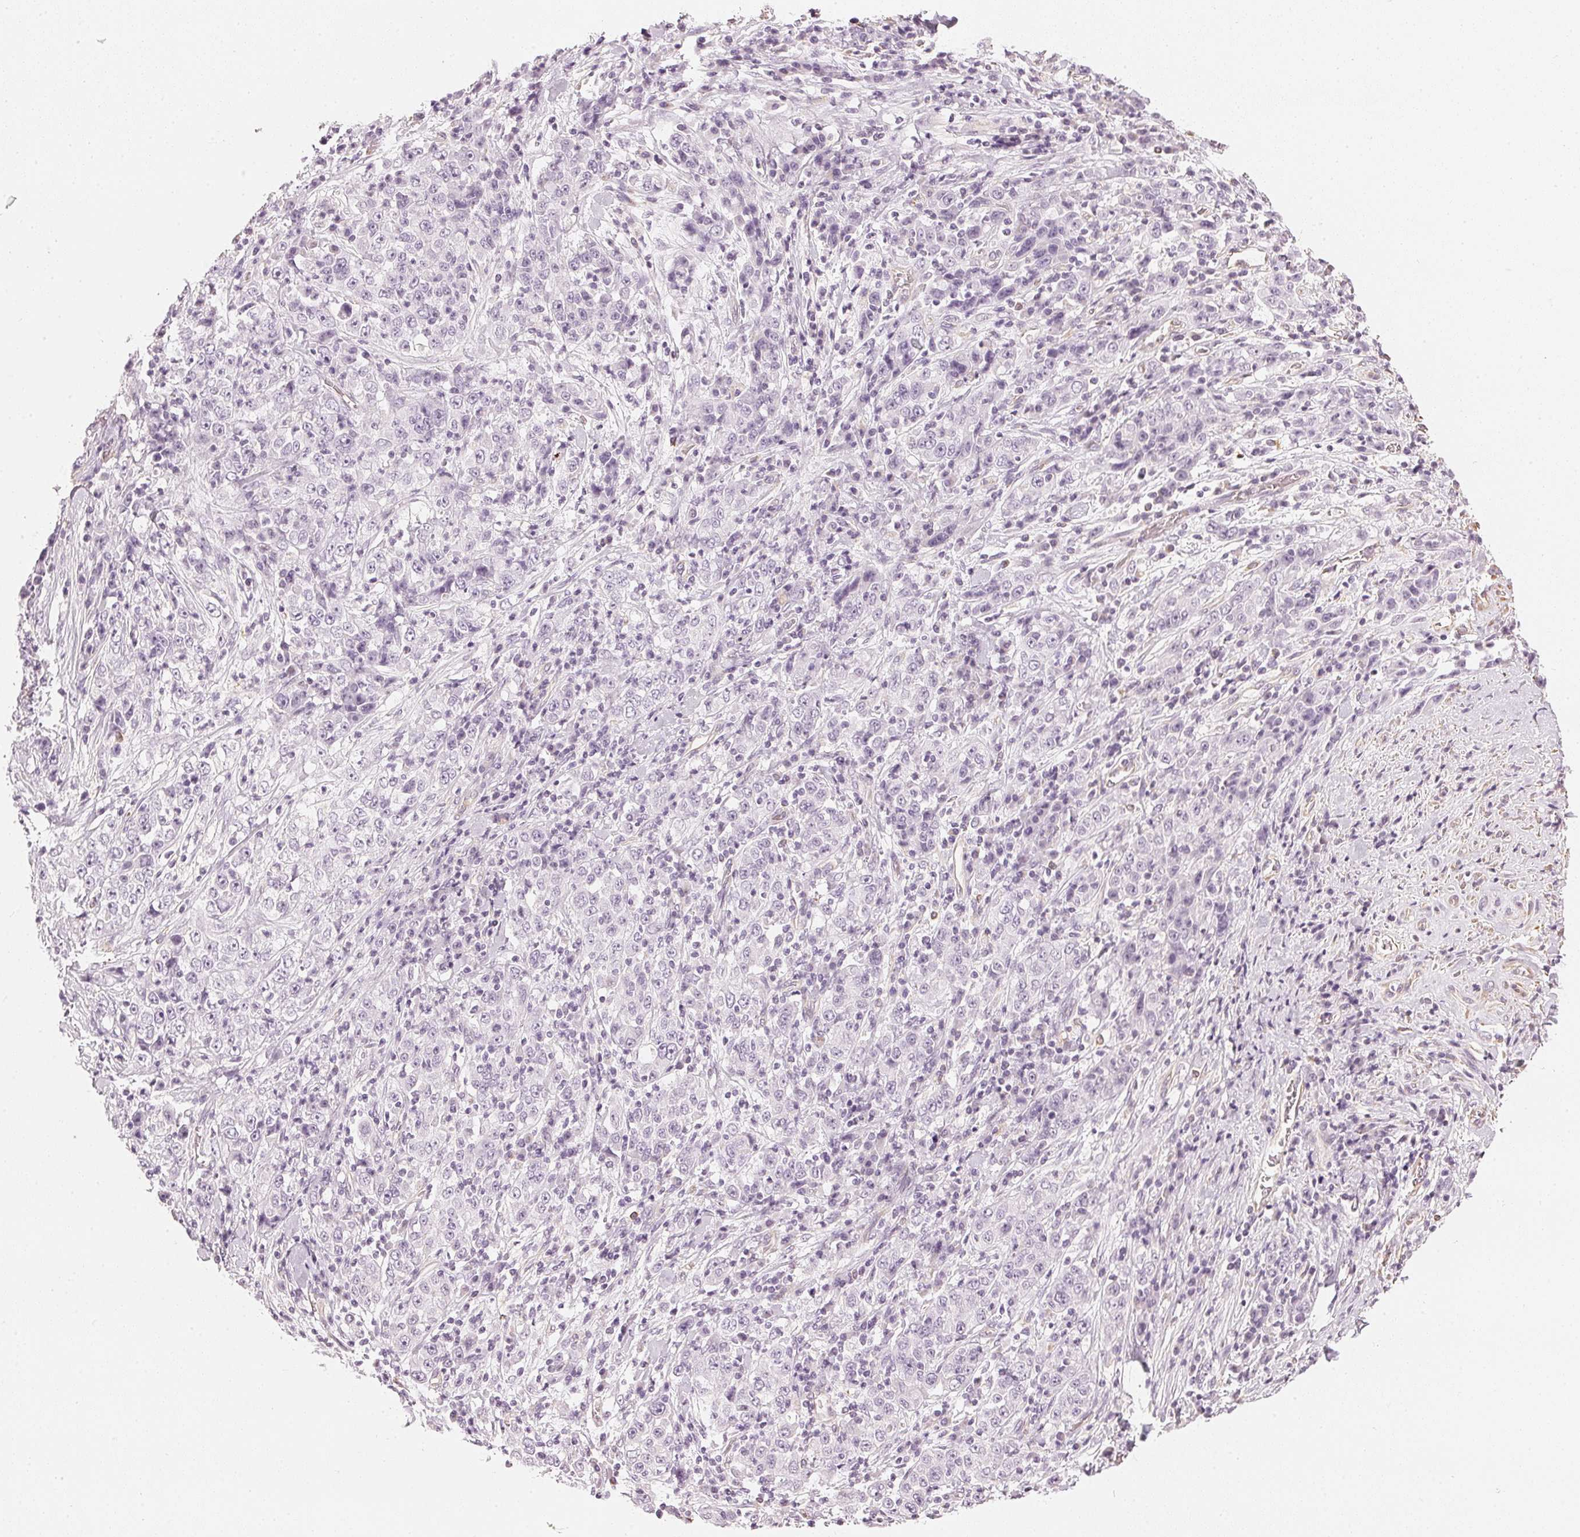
{"staining": {"intensity": "negative", "quantity": "none", "location": "none"}, "tissue": "stomach cancer", "cell_type": "Tumor cells", "image_type": "cancer", "snomed": [{"axis": "morphology", "description": "Normal tissue, NOS"}, {"axis": "morphology", "description": "Adenocarcinoma, NOS"}, {"axis": "topography", "description": "Stomach, upper"}, {"axis": "topography", "description": "Stomach"}], "caption": "IHC of stomach cancer (adenocarcinoma) displays no staining in tumor cells.", "gene": "APLP1", "patient": {"sex": "male", "age": 59}}